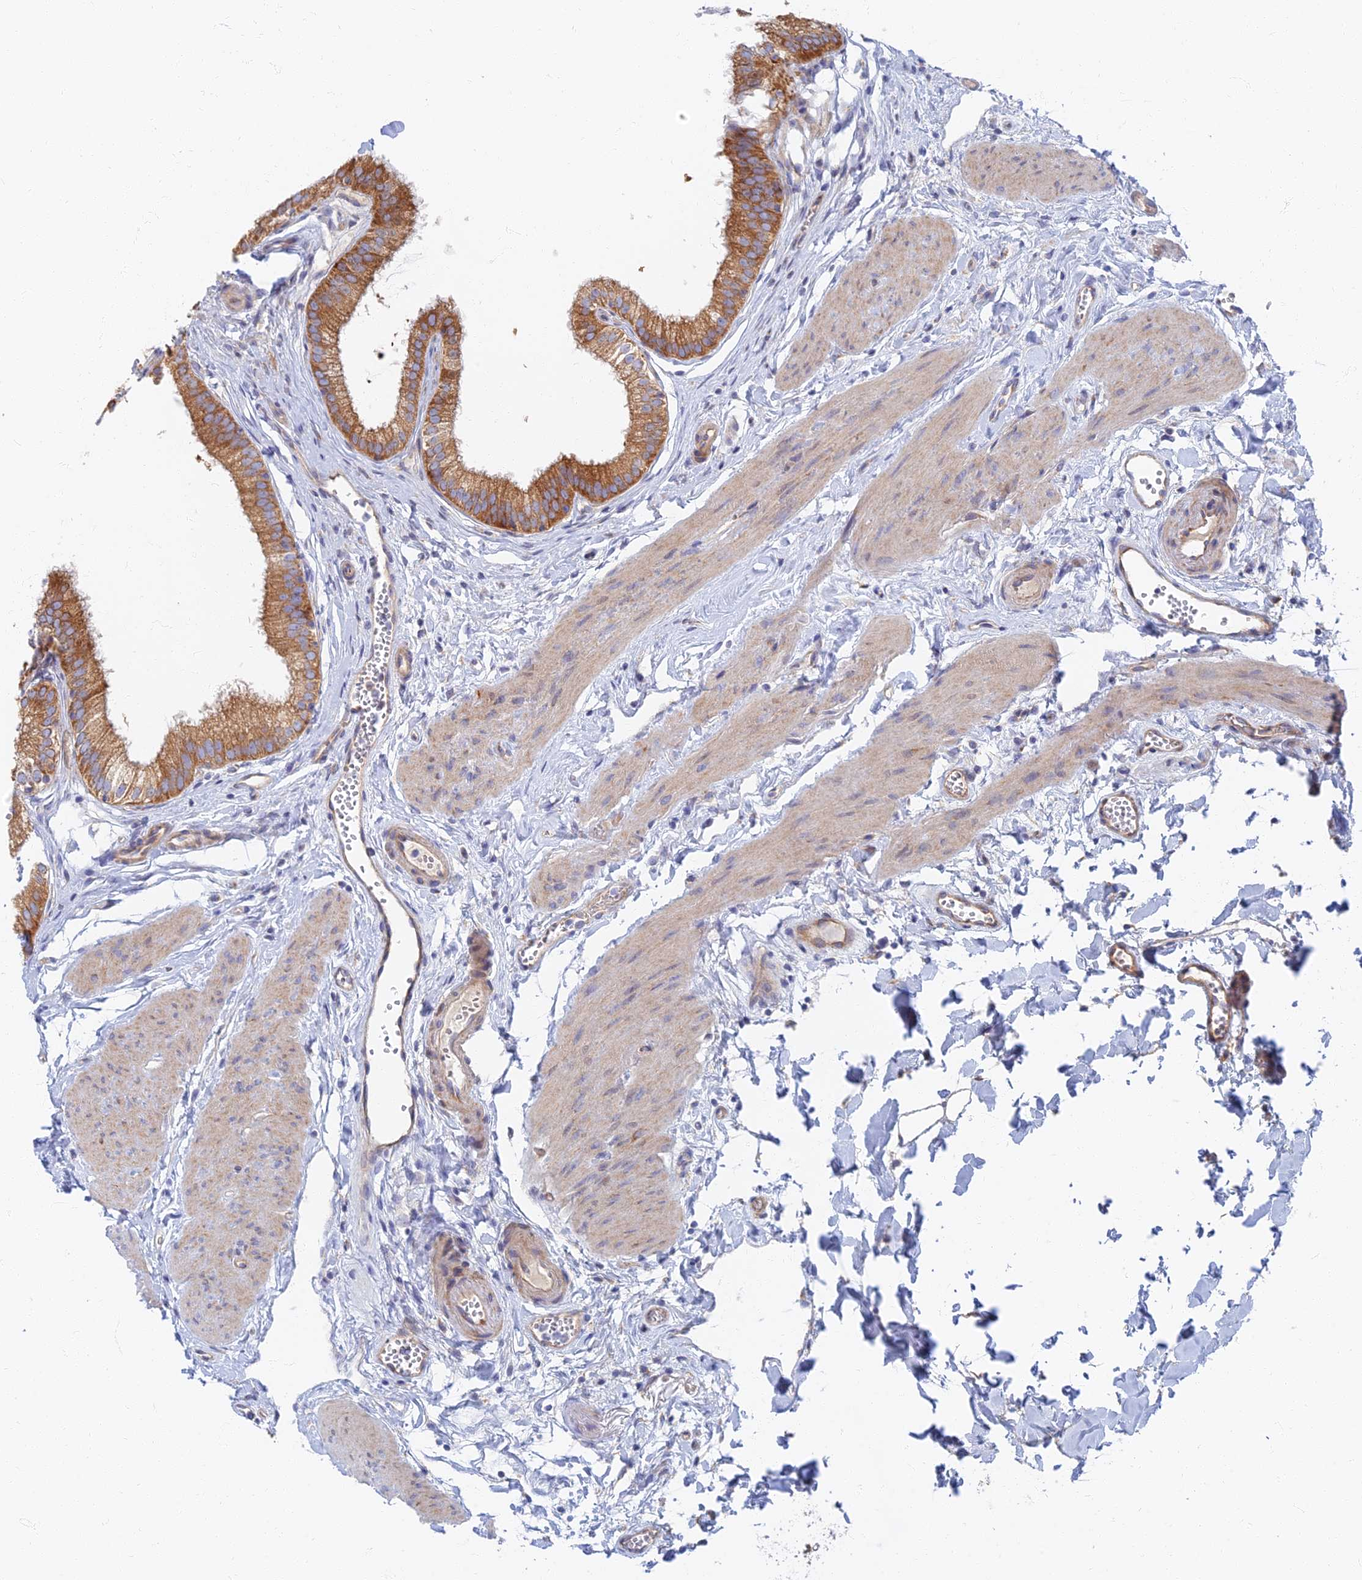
{"staining": {"intensity": "moderate", "quantity": ">75%", "location": "cytoplasmic/membranous"}, "tissue": "gallbladder", "cell_type": "Glandular cells", "image_type": "normal", "snomed": [{"axis": "morphology", "description": "Normal tissue, NOS"}, {"axis": "topography", "description": "Gallbladder"}], "caption": "High-power microscopy captured an immunohistochemistry histopathology image of benign gallbladder, revealing moderate cytoplasmic/membranous positivity in about >75% of glandular cells. The staining was performed using DAB to visualize the protein expression in brown, while the nuclei were stained in blue with hematoxylin (Magnification: 20x).", "gene": "TMEM44", "patient": {"sex": "female", "age": 54}}